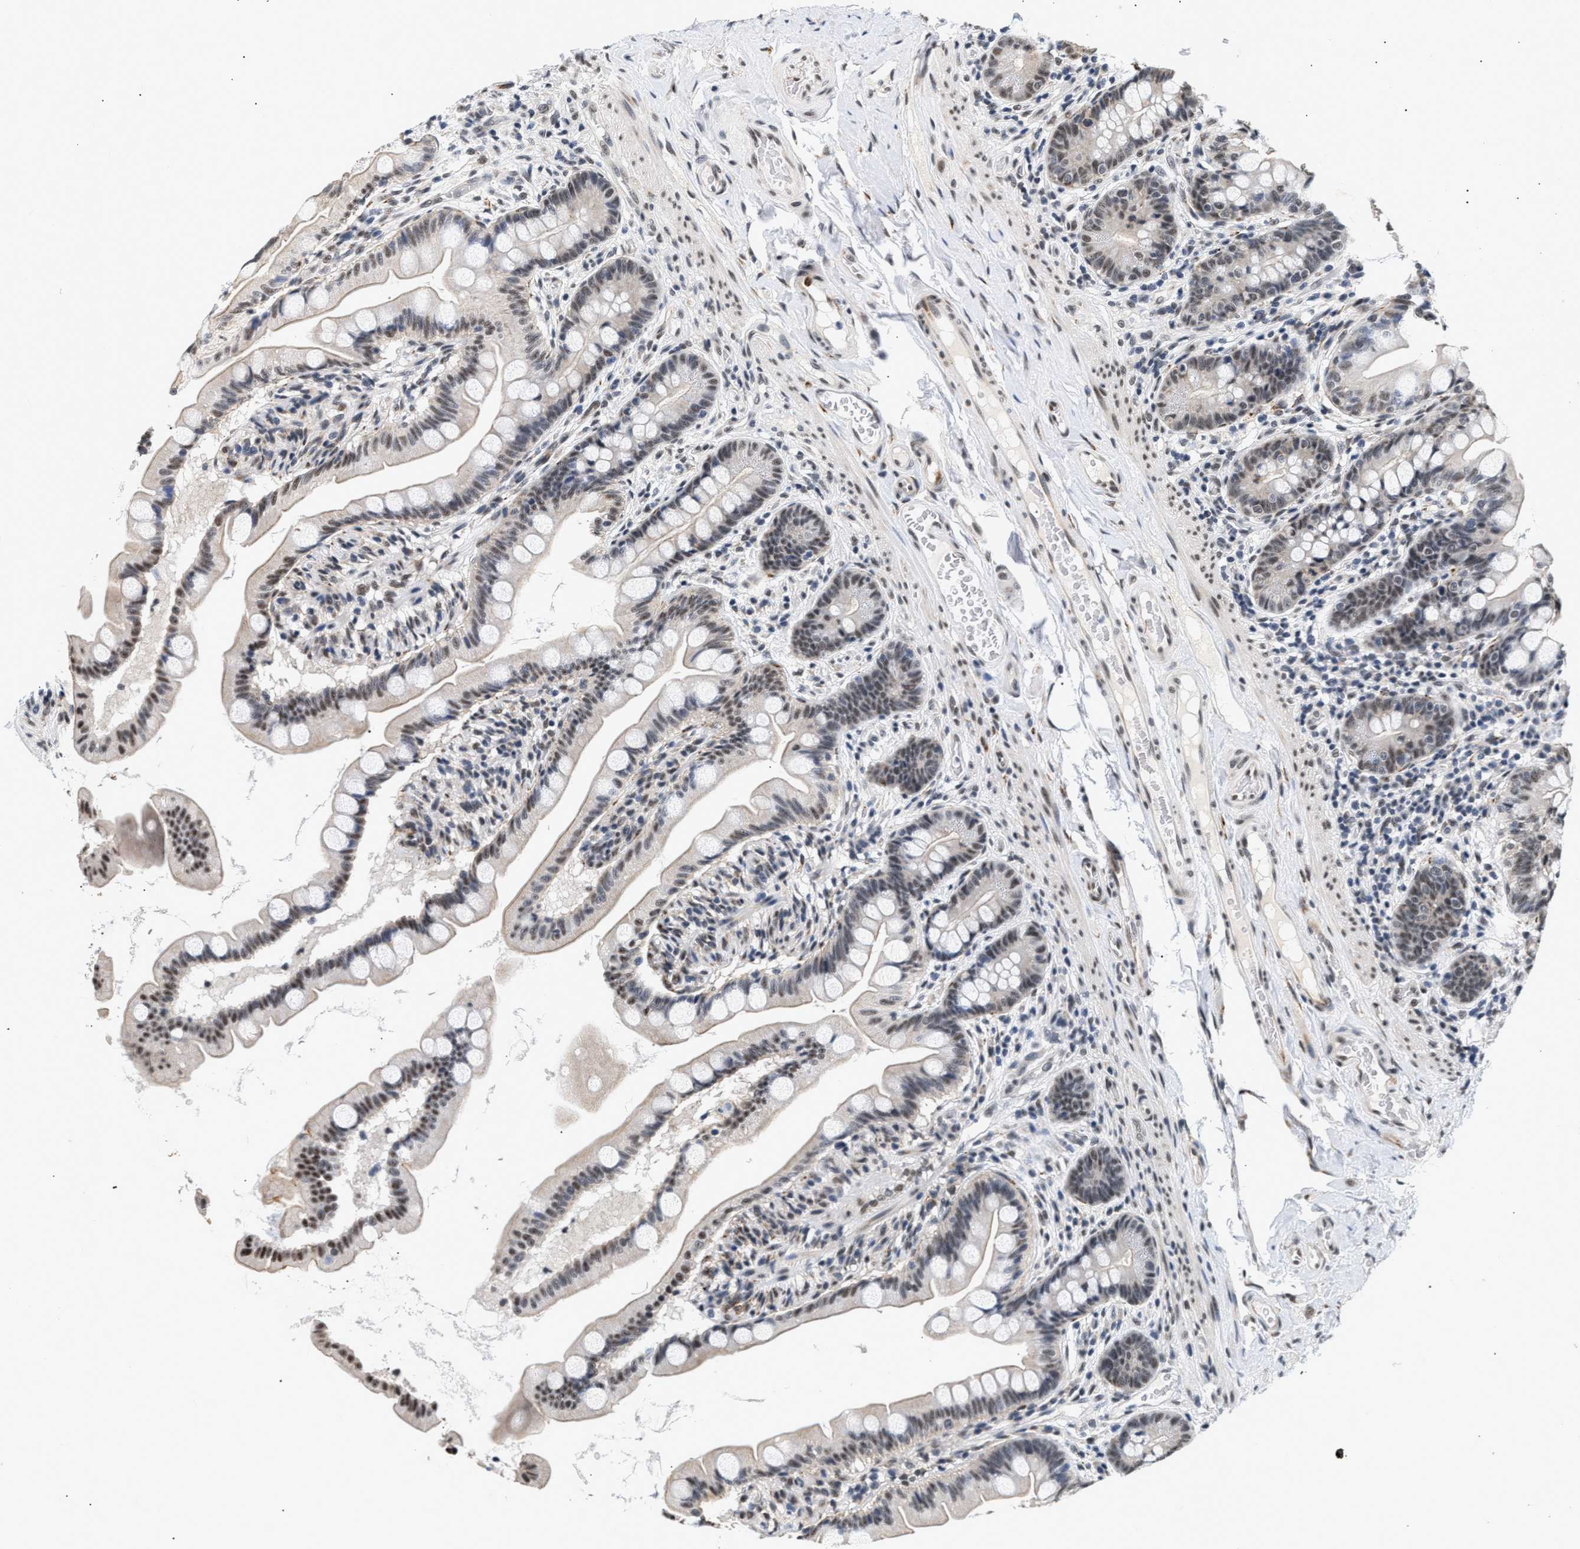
{"staining": {"intensity": "weak", "quantity": "25%-75%", "location": "cytoplasmic/membranous,nuclear"}, "tissue": "small intestine", "cell_type": "Glandular cells", "image_type": "normal", "snomed": [{"axis": "morphology", "description": "Normal tissue, NOS"}, {"axis": "topography", "description": "Small intestine"}], "caption": "IHC micrograph of benign small intestine stained for a protein (brown), which shows low levels of weak cytoplasmic/membranous,nuclear expression in approximately 25%-75% of glandular cells.", "gene": "THOC1", "patient": {"sex": "female", "age": 56}}